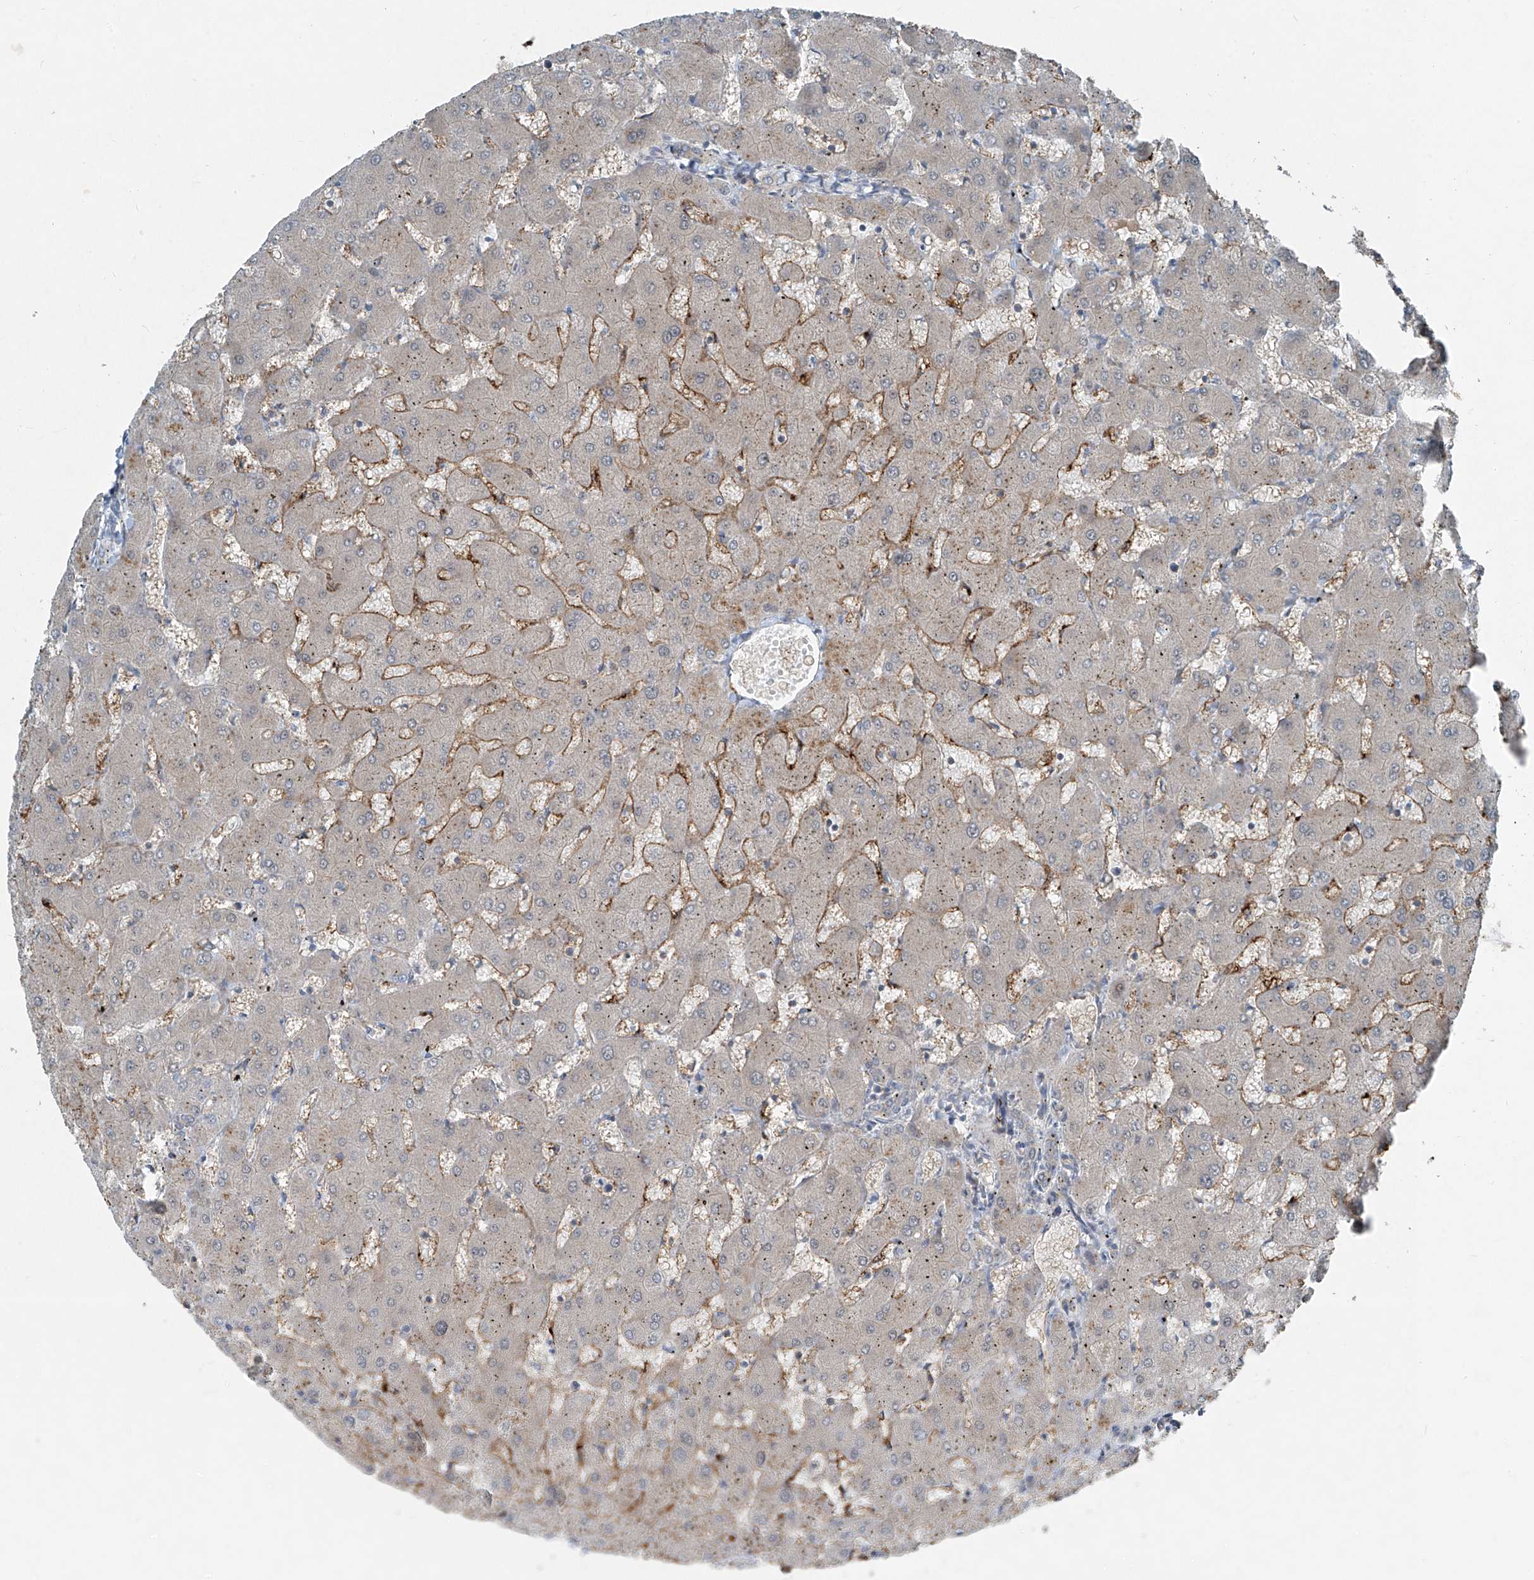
{"staining": {"intensity": "weak", "quantity": "25%-75%", "location": "nuclear"}, "tissue": "liver", "cell_type": "Cholangiocytes", "image_type": "normal", "snomed": [{"axis": "morphology", "description": "Normal tissue, NOS"}, {"axis": "topography", "description": "Liver"}], "caption": "Immunohistochemistry (IHC) photomicrograph of unremarkable human liver stained for a protein (brown), which exhibits low levels of weak nuclear positivity in about 25%-75% of cholangiocytes.", "gene": "PPCS", "patient": {"sex": "female", "age": 63}}